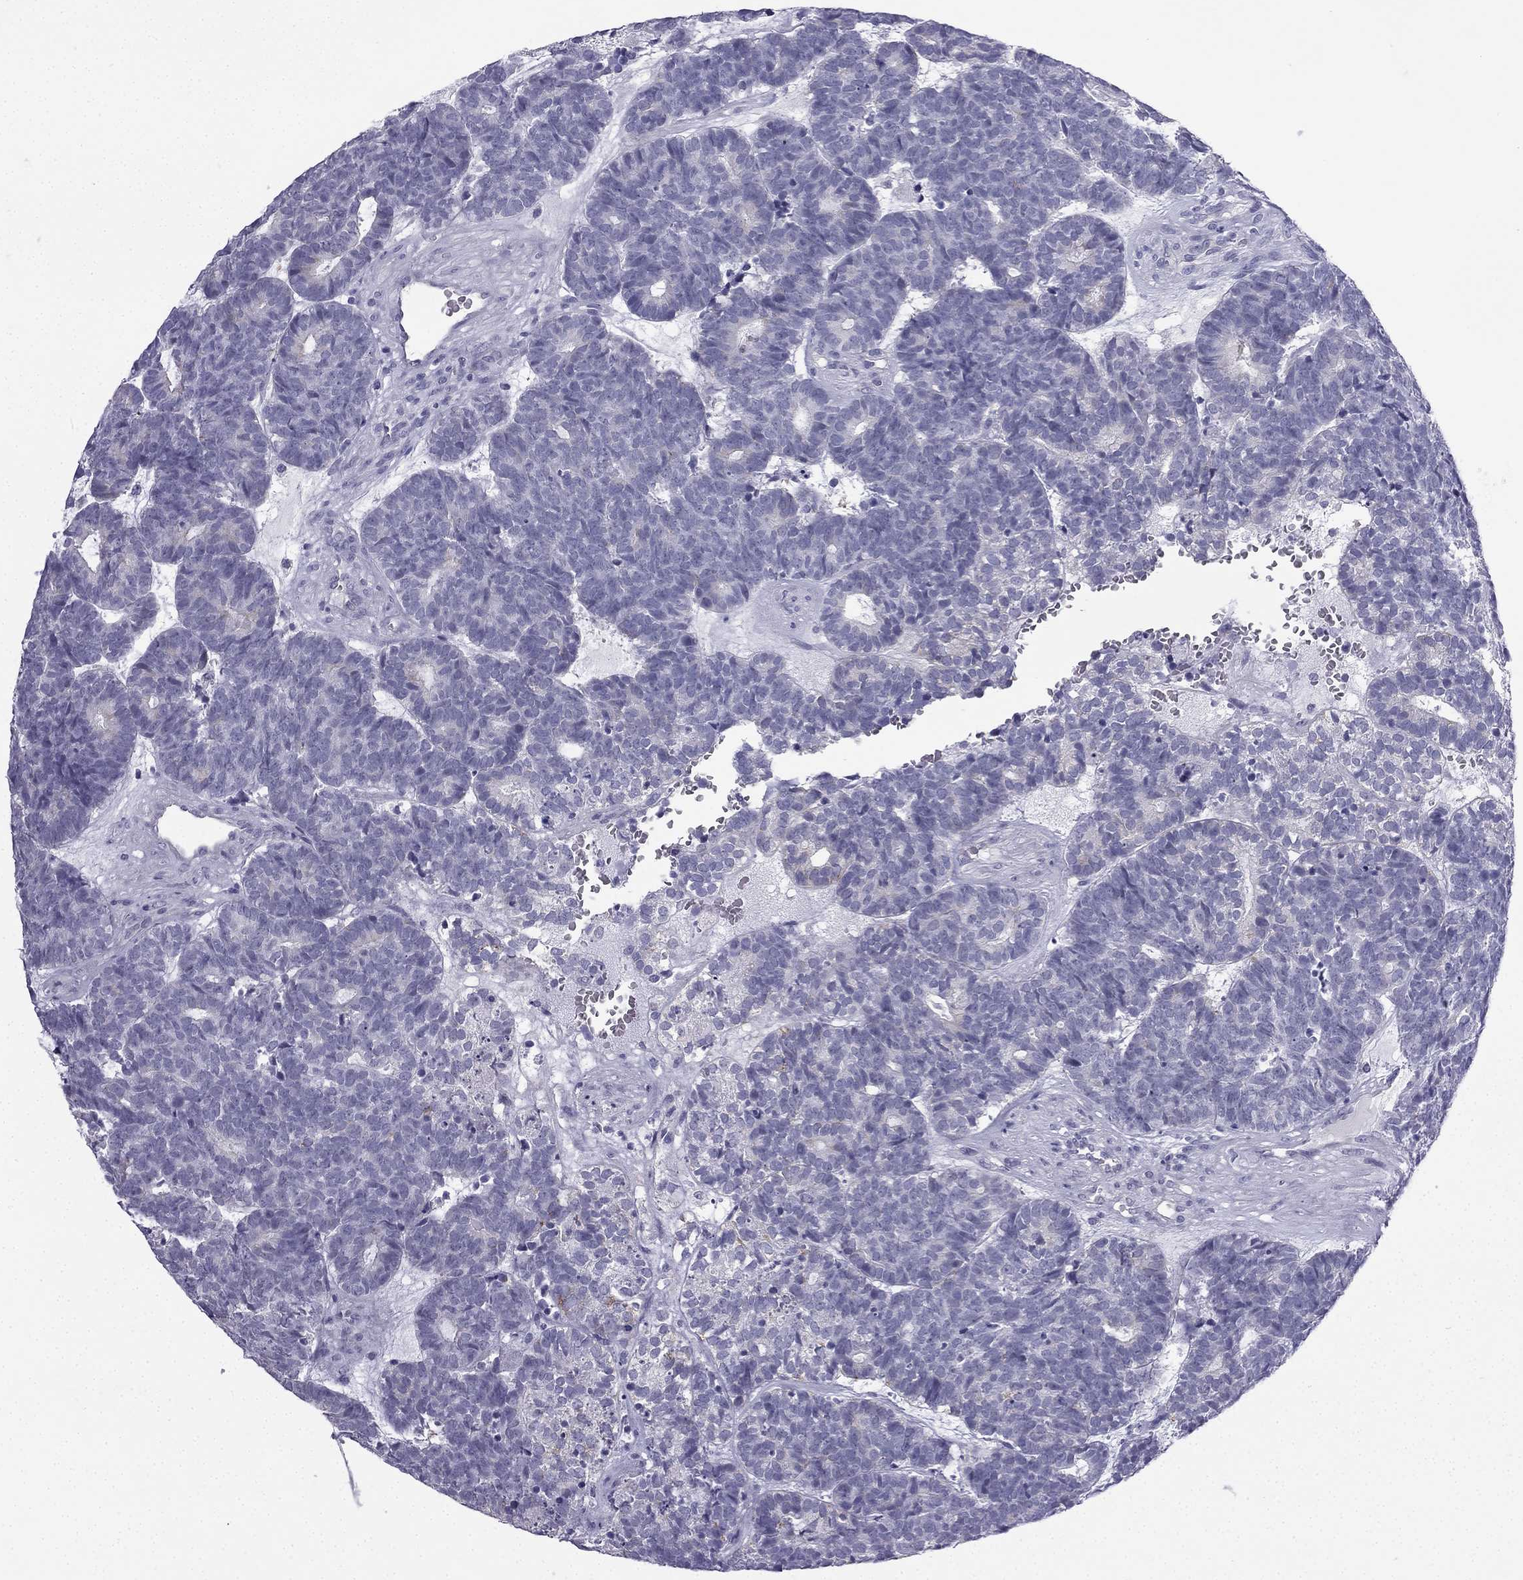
{"staining": {"intensity": "negative", "quantity": "none", "location": "none"}, "tissue": "head and neck cancer", "cell_type": "Tumor cells", "image_type": "cancer", "snomed": [{"axis": "morphology", "description": "Adenocarcinoma, NOS"}, {"axis": "topography", "description": "Head-Neck"}], "caption": "This is an immunohistochemistry (IHC) histopathology image of human adenocarcinoma (head and neck). There is no staining in tumor cells.", "gene": "CFAP53", "patient": {"sex": "female", "age": 81}}